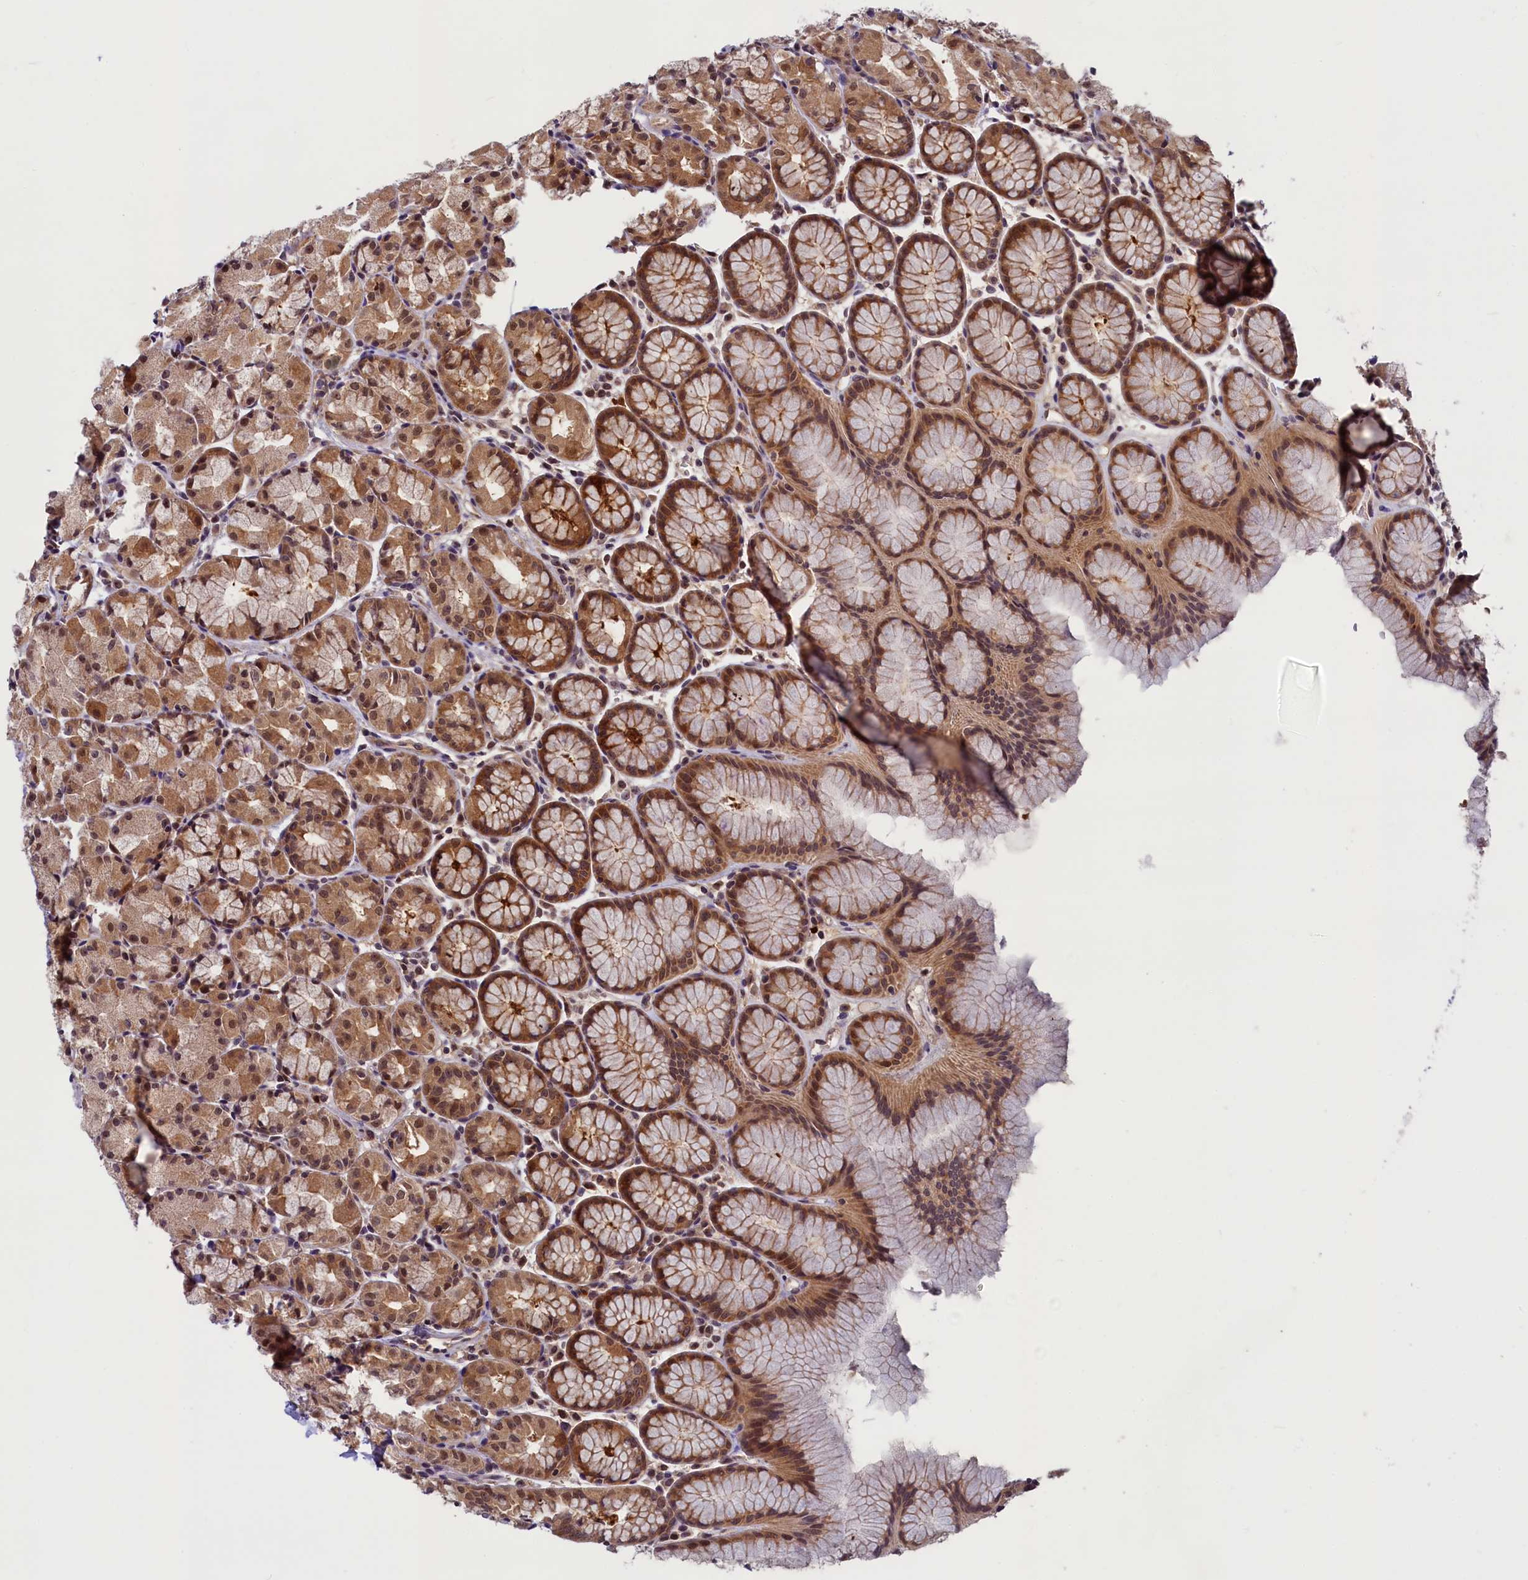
{"staining": {"intensity": "moderate", "quantity": ">75%", "location": "cytoplasmic/membranous,nuclear"}, "tissue": "stomach", "cell_type": "Glandular cells", "image_type": "normal", "snomed": [{"axis": "morphology", "description": "Normal tissue, NOS"}, {"axis": "topography", "description": "Stomach, upper"}], "caption": "This photomicrograph demonstrates IHC staining of unremarkable stomach, with medium moderate cytoplasmic/membranous,nuclear staining in about >75% of glandular cells.", "gene": "SLC7A6OS", "patient": {"sex": "male", "age": 47}}